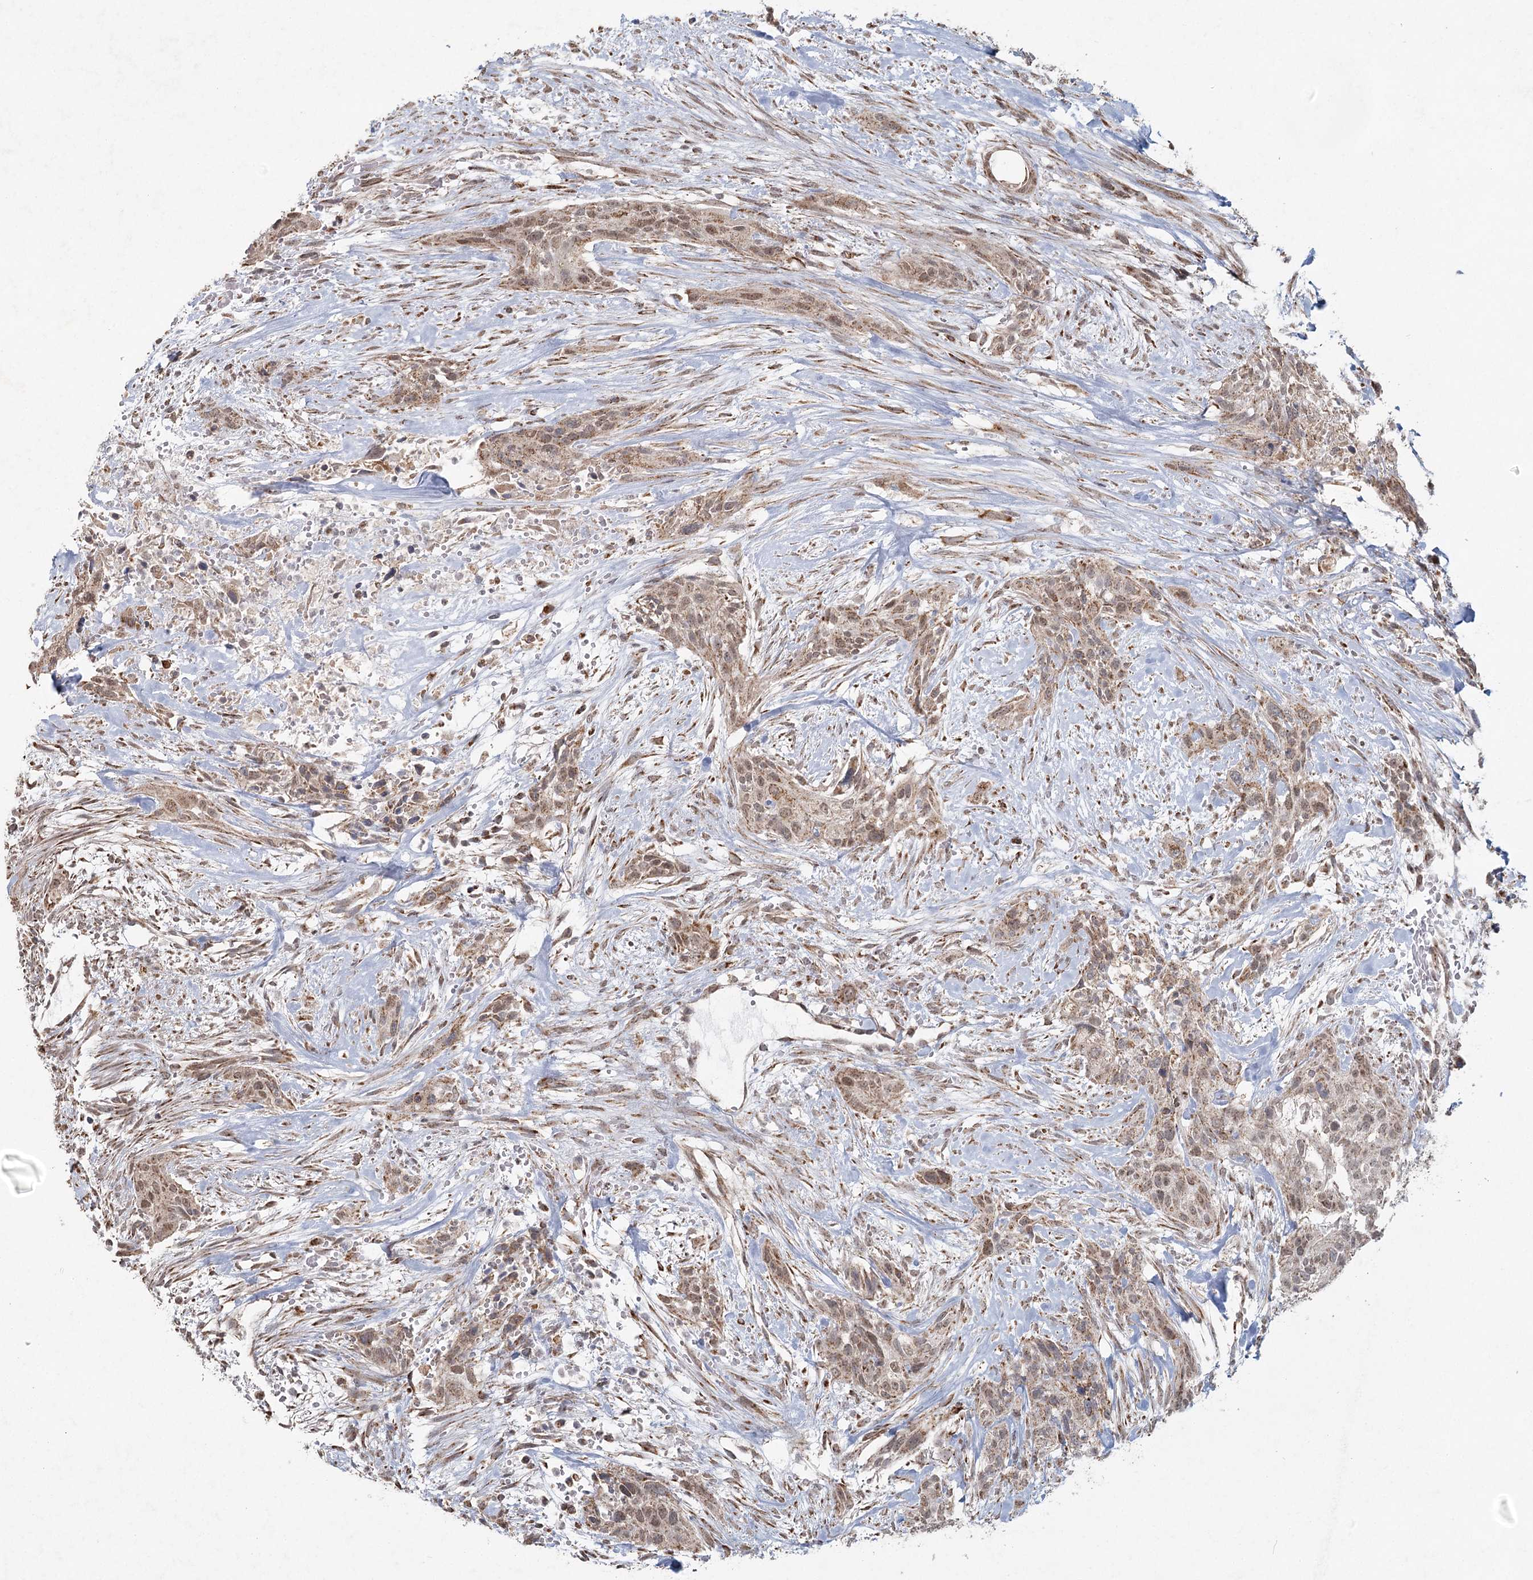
{"staining": {"intensity": "moderate", "quantity": ">75%", "location": "cytoplasmic/membranous,nuclear"}, "tissue": "urothelial cancer", "cell_type": "Tumor cells", "image_type": "cancer", "snomed": [{"axis": "morphology", "description": "Urothelial carcinoma, High grade"}, {"axis": "topography", "description": "Urinary bladder"}], "caption": "Urothelial carcinoma (high-grade) tissue exhibits moderate cytoplasmic/membranous and nuclear staining in about >75% of tumor cells", "gene": "LACTB", "patient": {"sex": "male", "age": 35}}